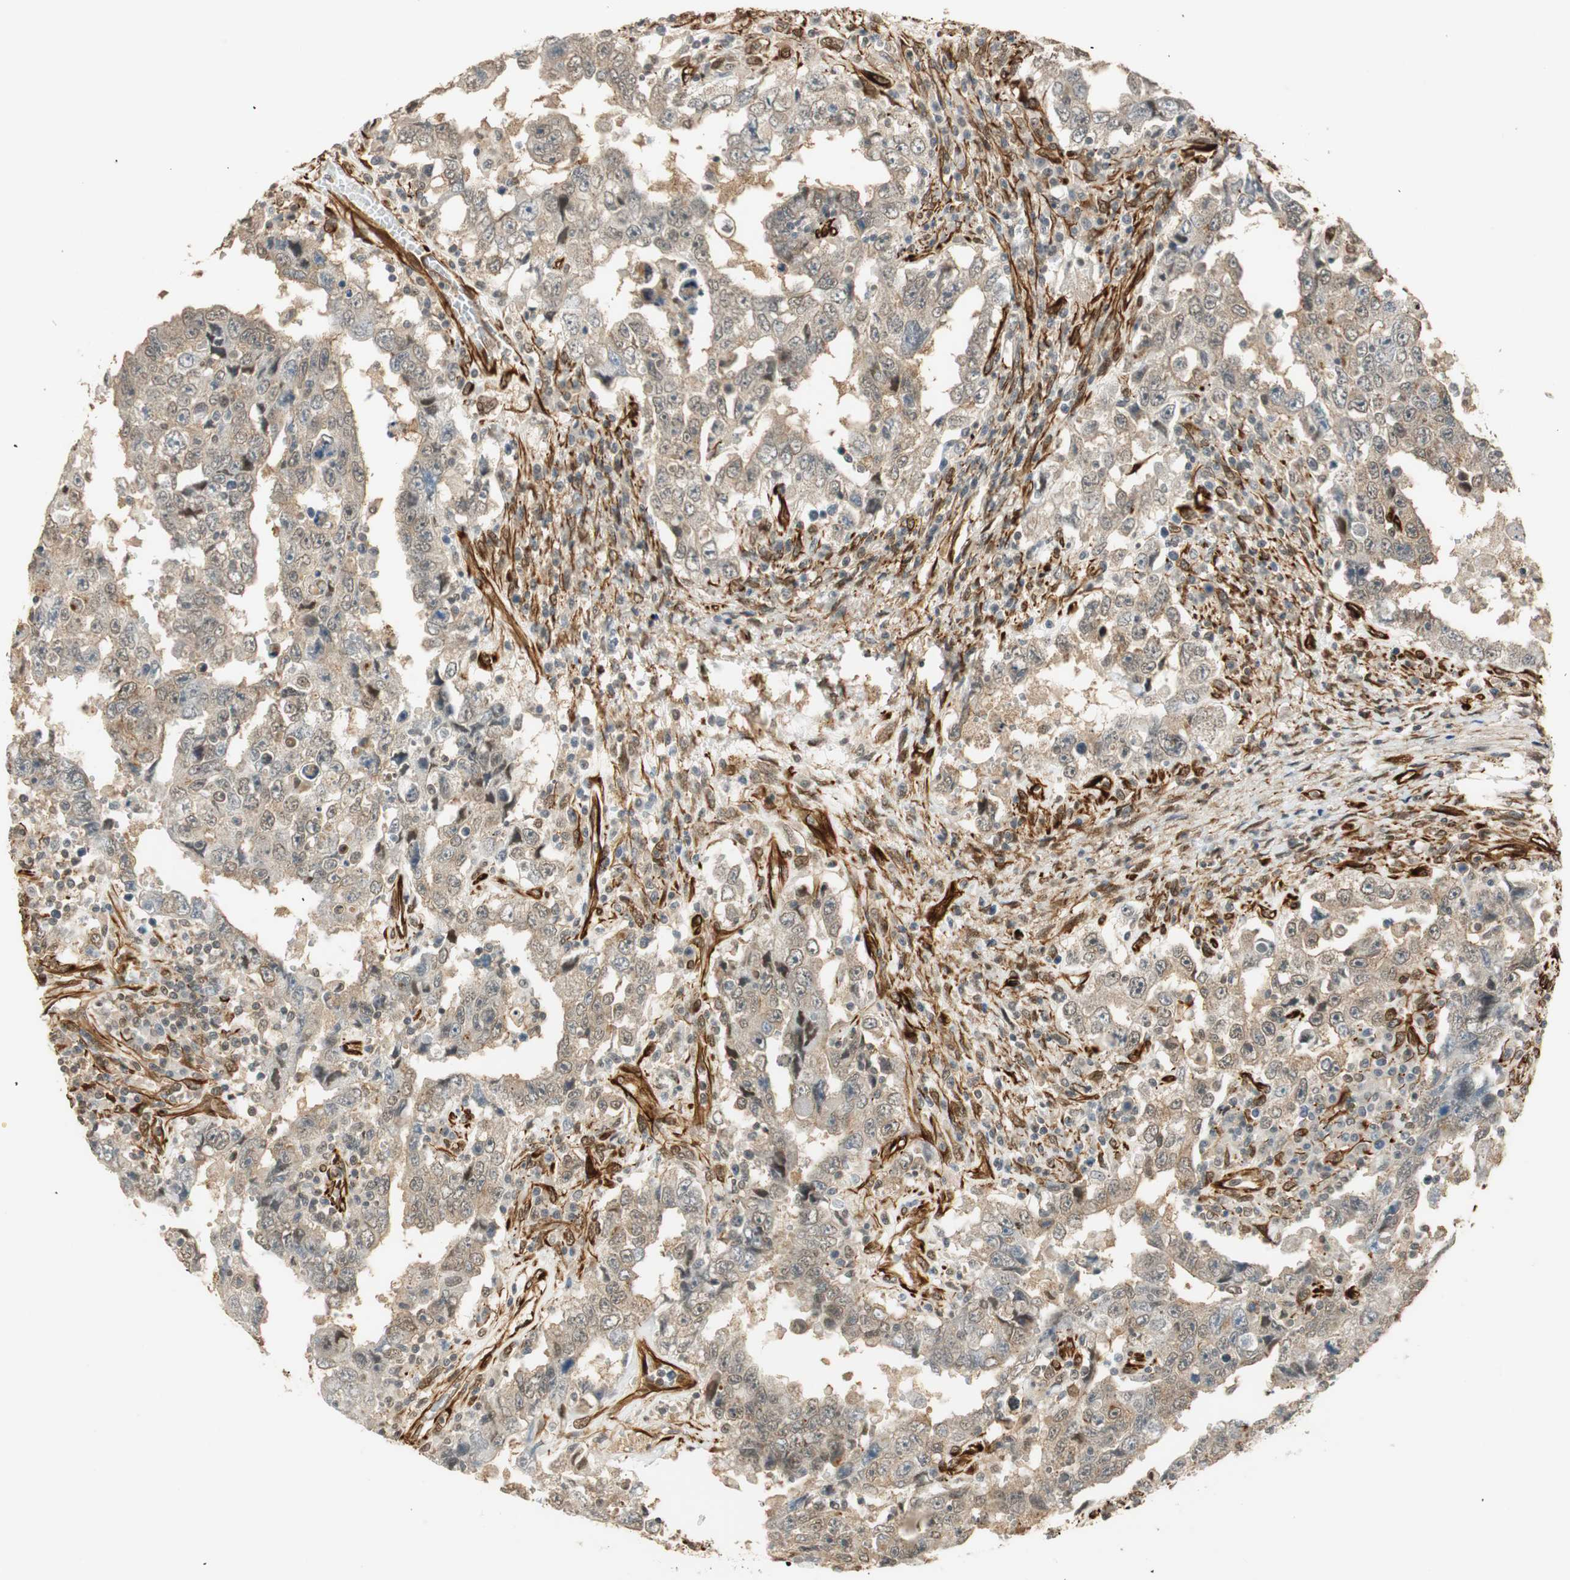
{"staining": {"intensity": "negative", "quantity": "none", "location": "none"}, "tissue": "testis cancer", "cell_type": "Tumor cells", "image_type": "cancer", "snomed": [{"axis": "morphology", "description": "Carcinoma, Embryonal, NOS"}, {"axis": "topography", "description": "Testis"}], "caption": "IHC of human testis cancer (embryonal carcinoma) exhibits no expression in tumor cells.", "gene": "NES", "patient": {"sex": "male", "age": 26}}